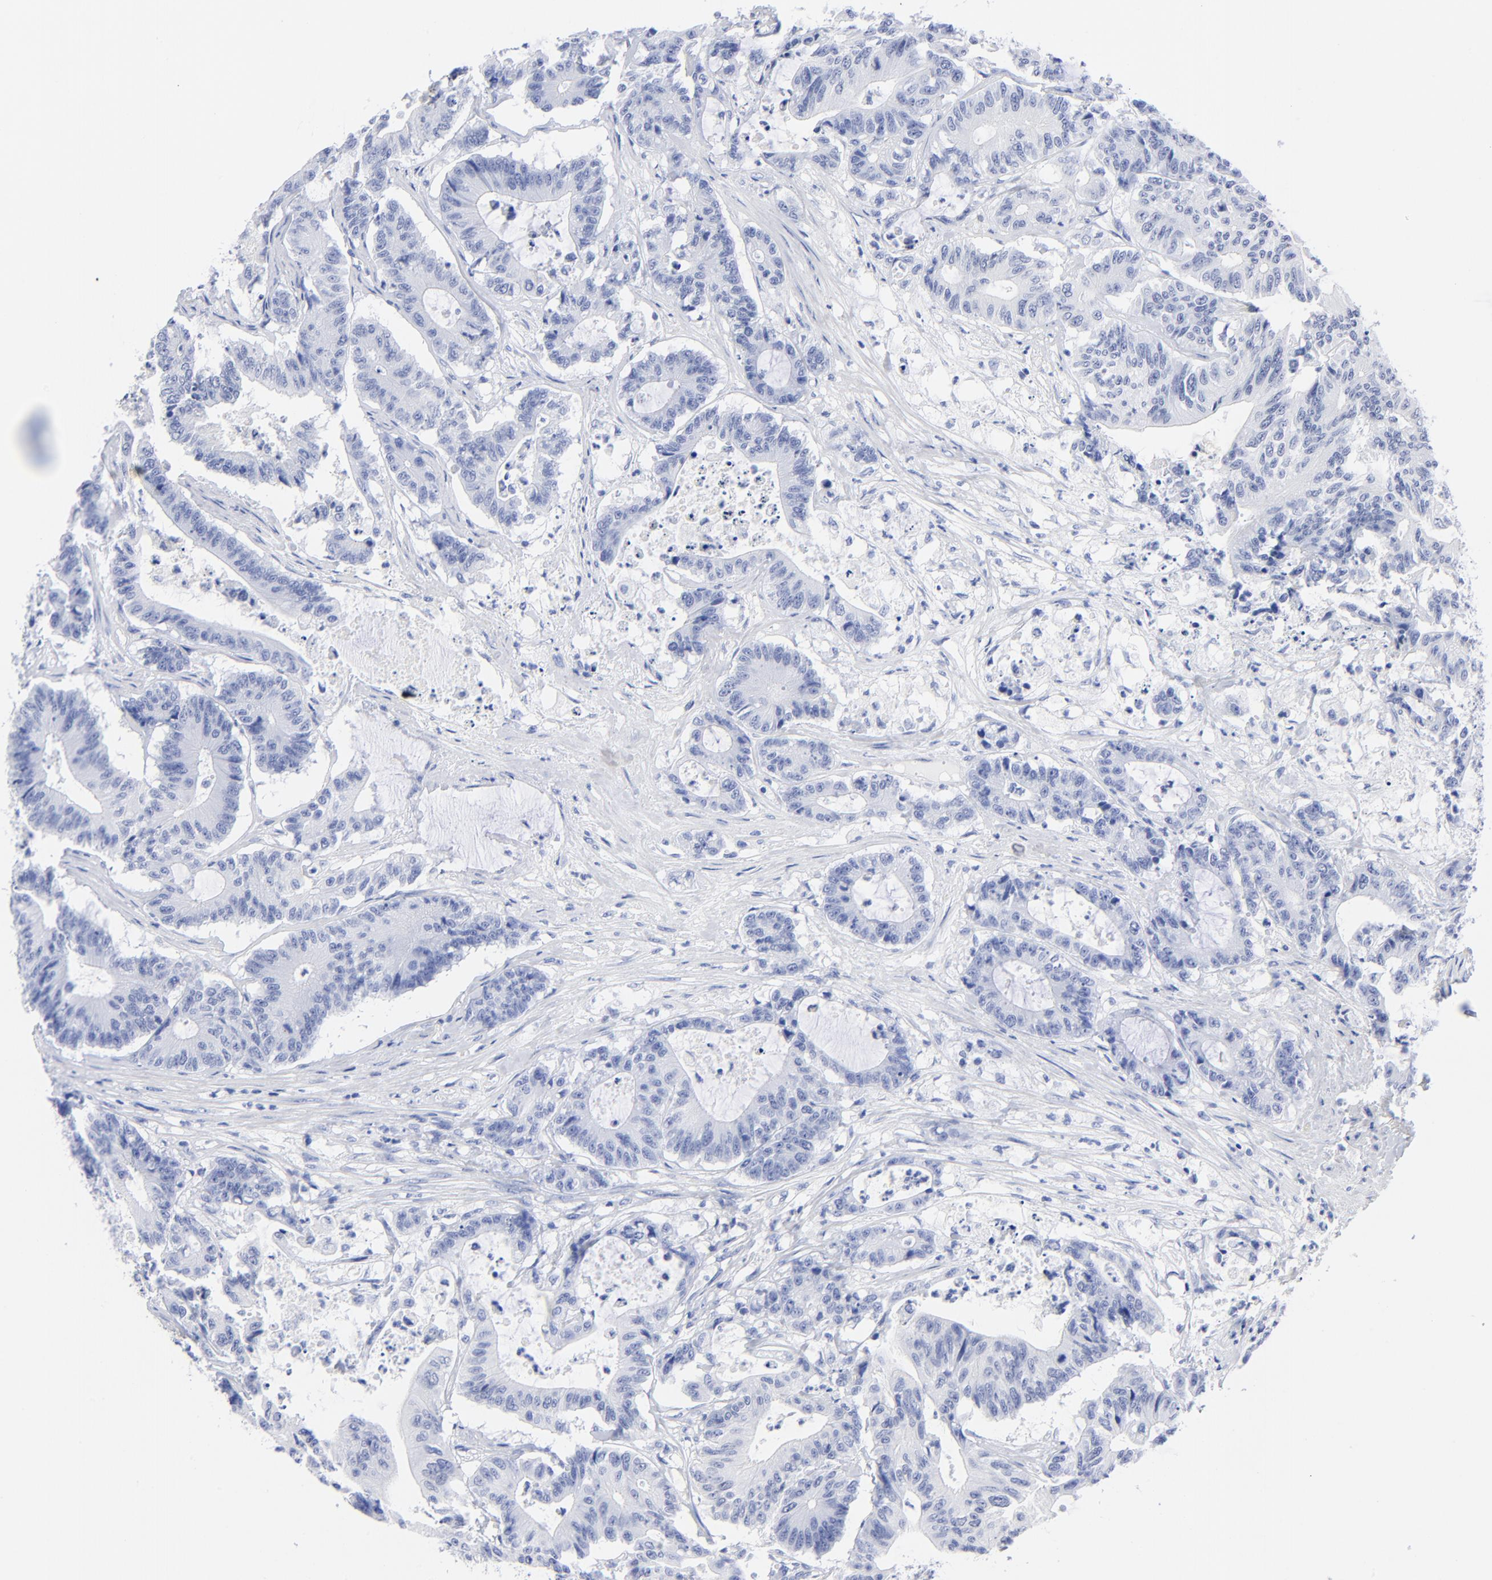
{"staining": {"intensity": "negative", "quantity": "none", "location": "none"}, "tissue": "colorectal cancer", "cell_type": "Tumor cells", "image_type": "cancer", "snomed": [{"axis": "morphology", "description": "Adenocarcinoma, NOS"}, {"axis": "topography", "description": "Colon"}], "caption": "Tumor cells are negative for brown protein staining in colorectal adenocarcinoma.", "gene": "ACY1", "patient": {"sex": "female", "age": 84}}